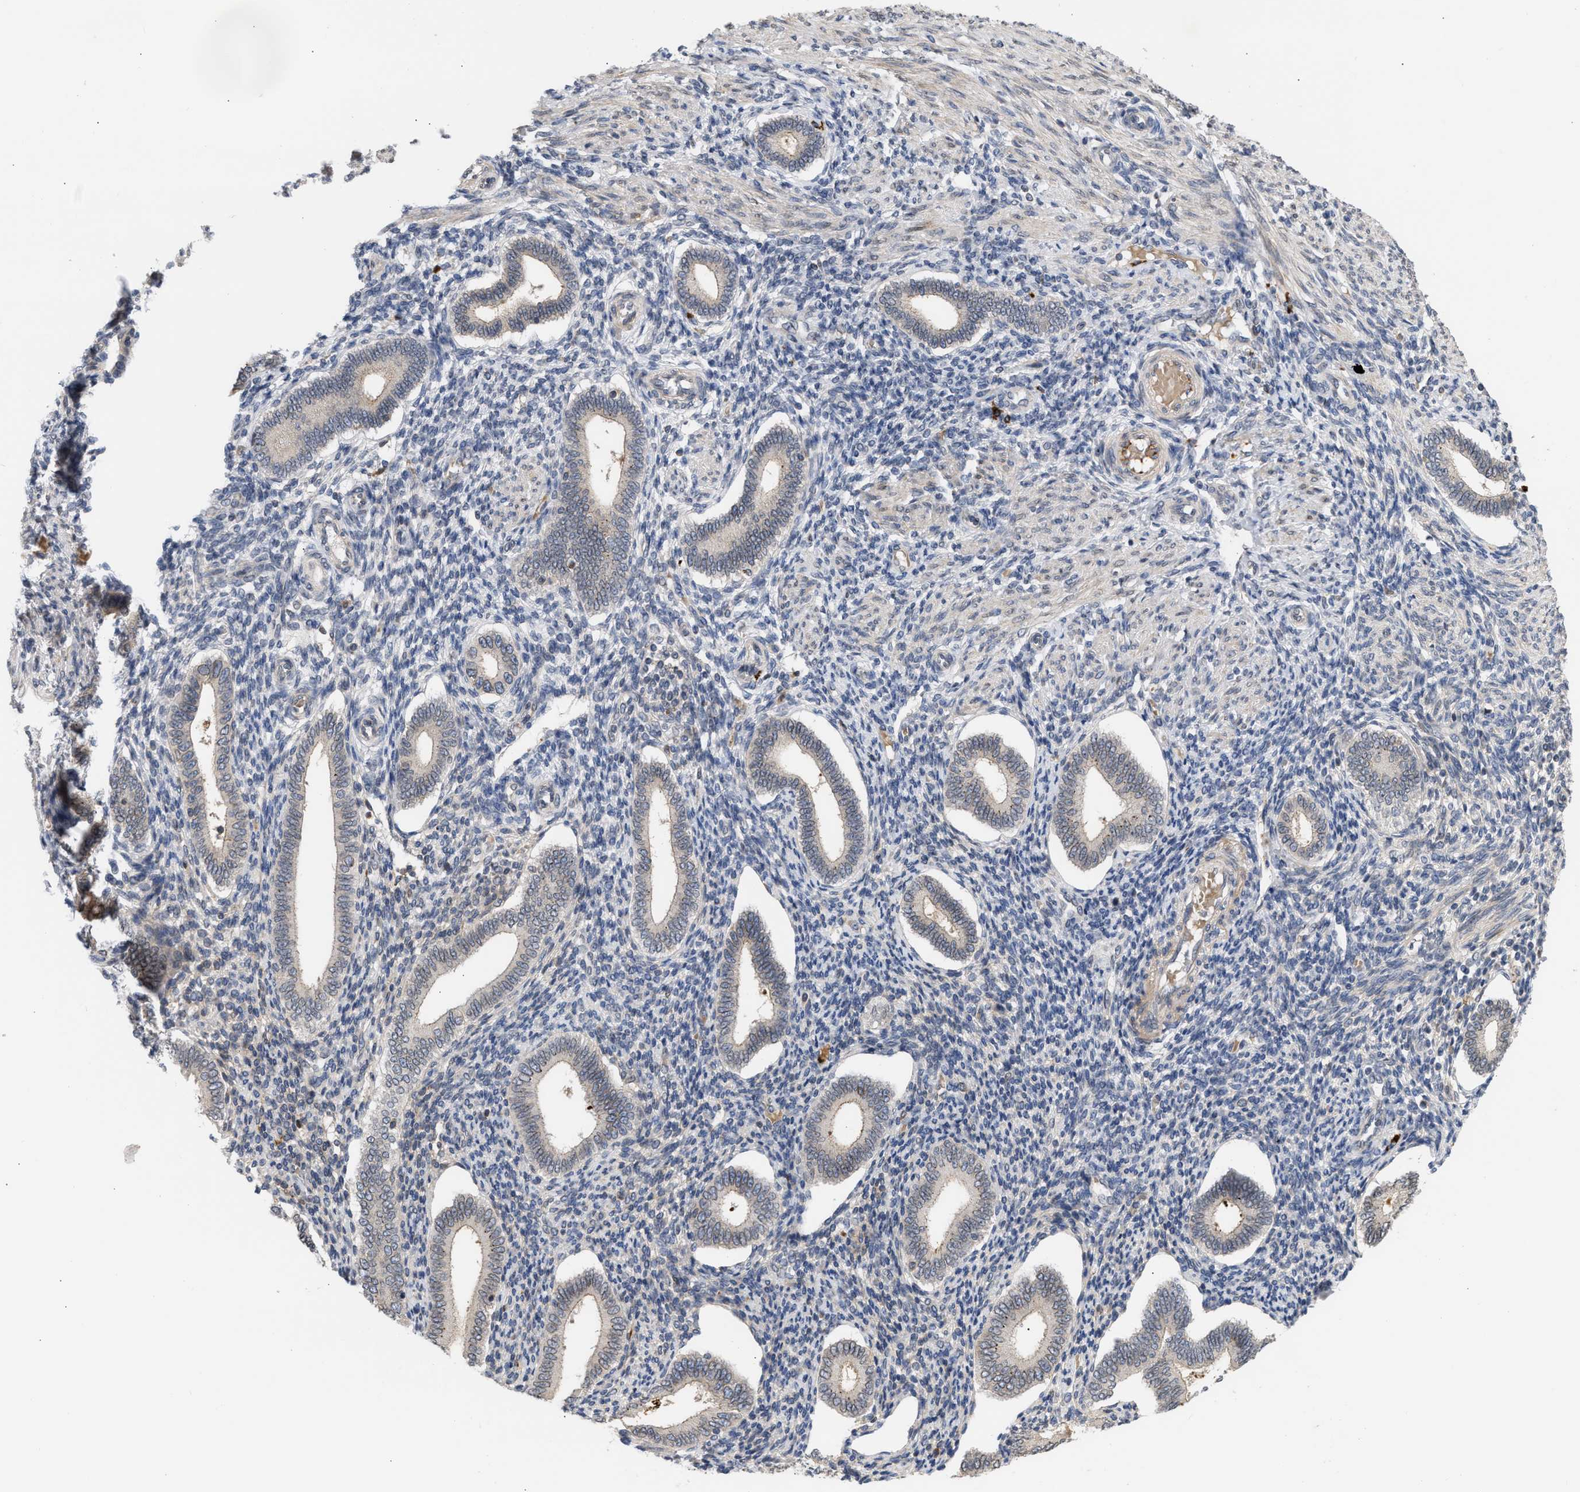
{"staining": {"intensity": "weak", "quantity": "25%-75%", "location": "cytoplasmic/membranous,nuclear"}, "tissue": "endometrium", "cell_type": "Cells in endometrial stroma", "image_type": "normal", "snomed": [{"axis": "morphology", "description": "Normal tissue, NOS"}, {"axis": "topography", "description": "Endometrium"}], "caption": "High-power microscopy captured an IHC histopathology image of unremarkable endometrium, revealing weak cytoplasmic/membranous,nuclear staining in approximately 25%-75% of cells in endometrial stroma.", "gene": "NUP62", "patient": {"sex": "female", "age": 42}}